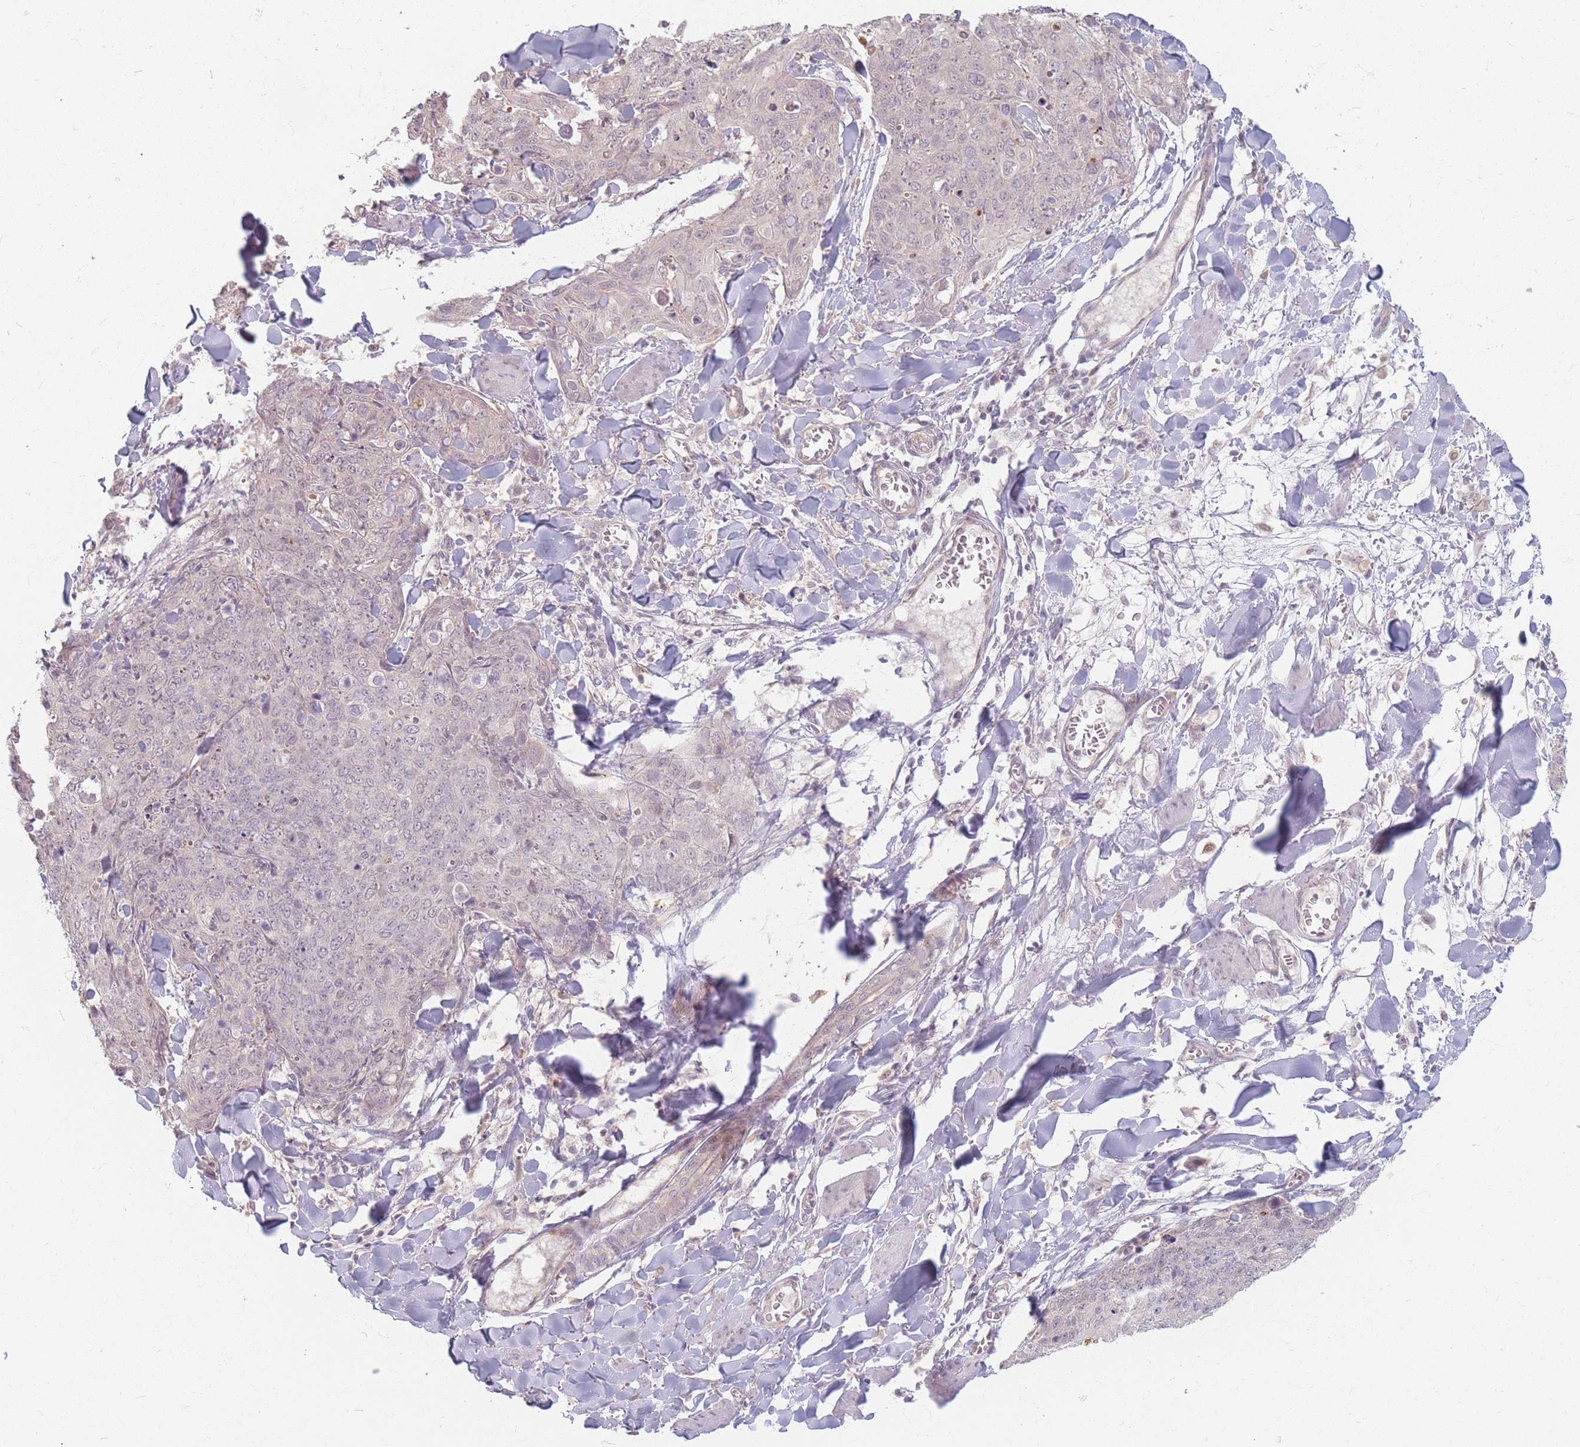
{"staining": {"intensity": "negative", "quantity": "none", "location": "none"}, "tissue": "skin cancer", "cell_type": "Tumor cells", "image_type": "cancer", "snomed": [{"axis": "morphology", "description": "Squamous cell carcinoma, NOS"}, {"axis": "topography", "description": "Skin"}, {"axis": "topography", "description": "Vulva"}], "caption": "Tumor cells show no significant positivity in skin cancer (squamous cell carcinoma). (DAB (3,3'-diaminobenzidine) IHC visualized using brightfield microscopy, high magnification).", "gene": "GABRA6", "patient": {"sex": "female", "age": 85}}